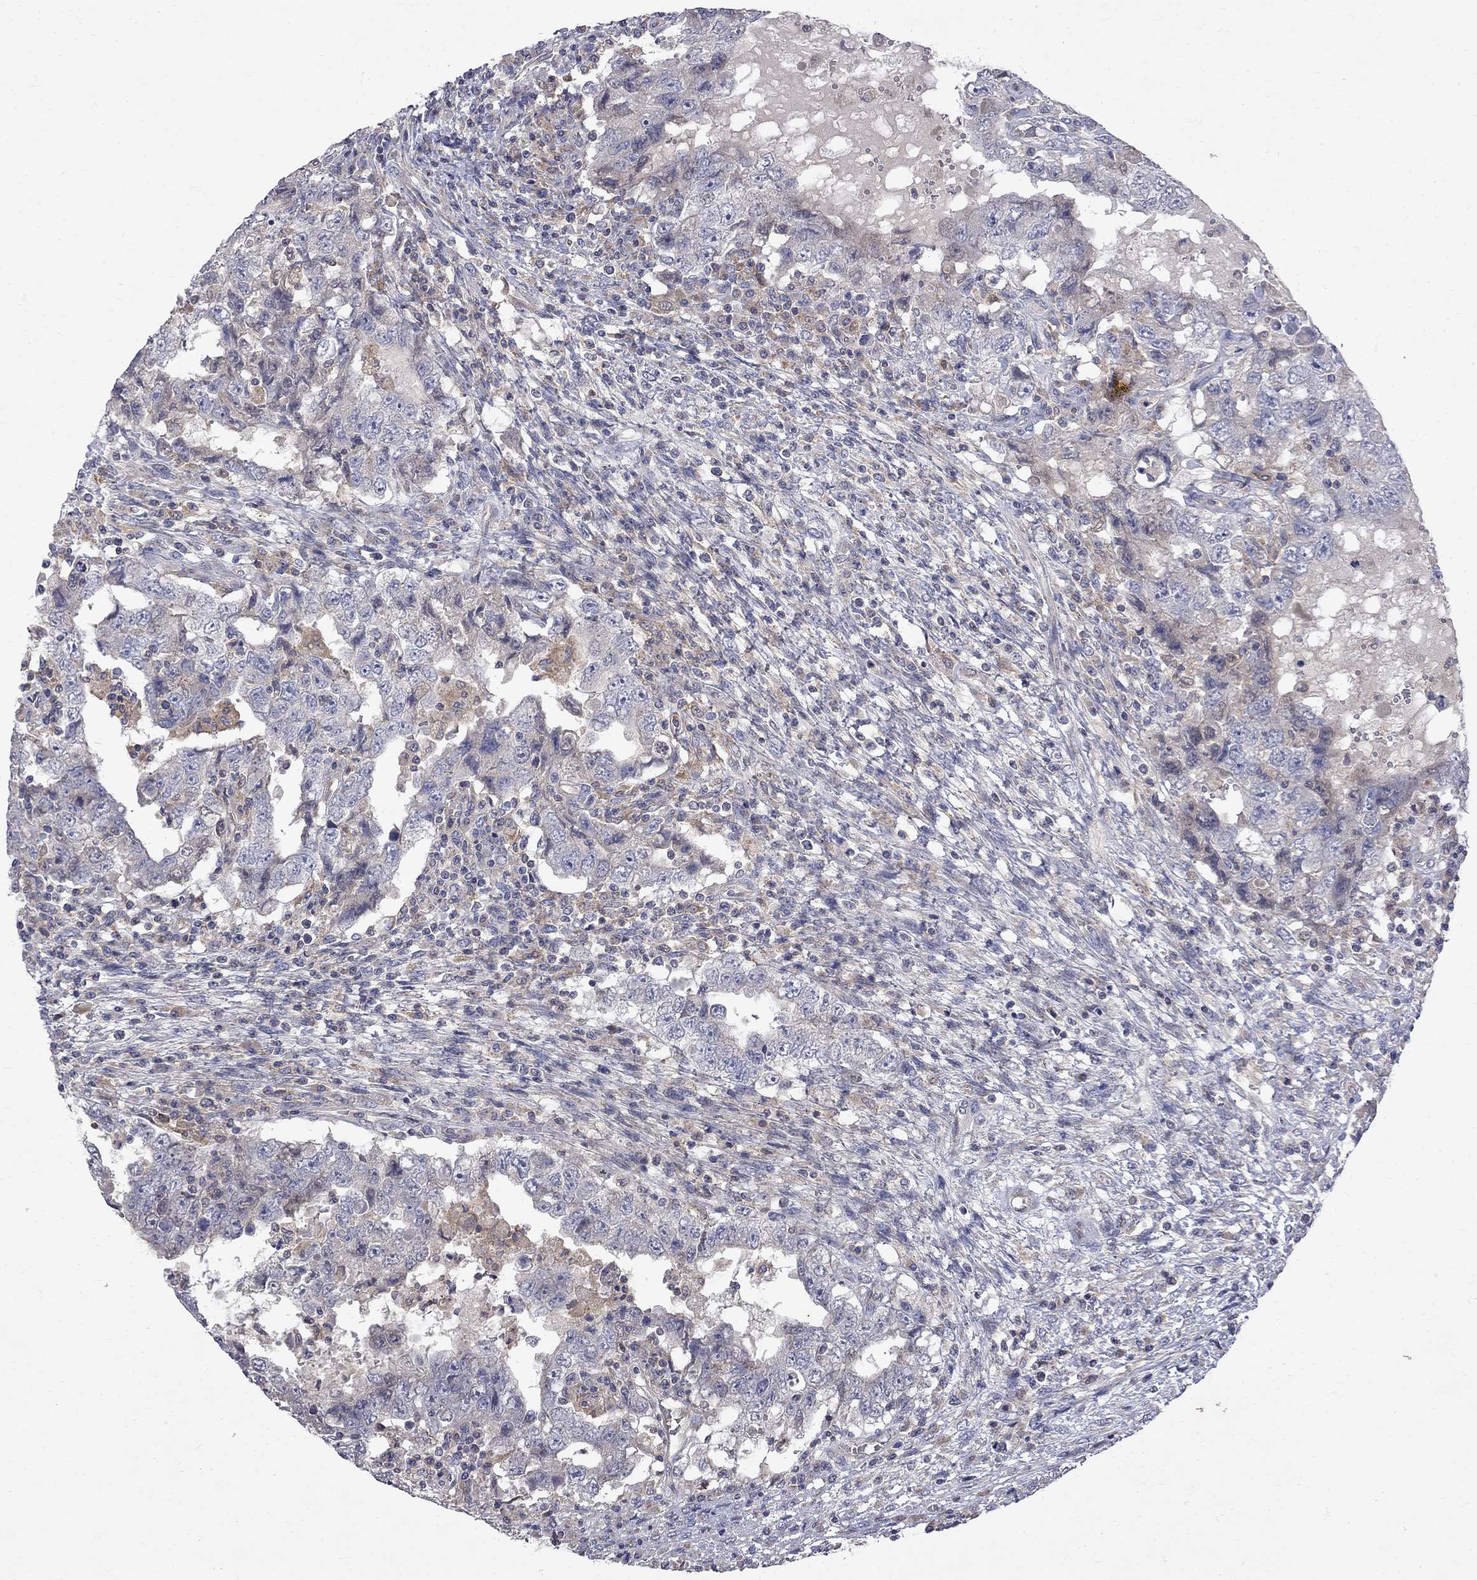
{"staining": {"intensity": "negative", "quantity": "none", "location": "none"}, "tissue": "testis cancer", "cell_type": "Tumor cells", "image_type": "cancer", "snomed": [{"axis": "morphology", "description": "Carcinoma, Embryonal, NOS"}, {"axis": "topography", "description": "Testis"}], "caption": "Testis cancer (embryonal carcinoma) was stained to show a protein in brown. There is no significant staining in tumor cells.", "gene": "ABI3", "patient": {"sex": "male", "age": 26}}